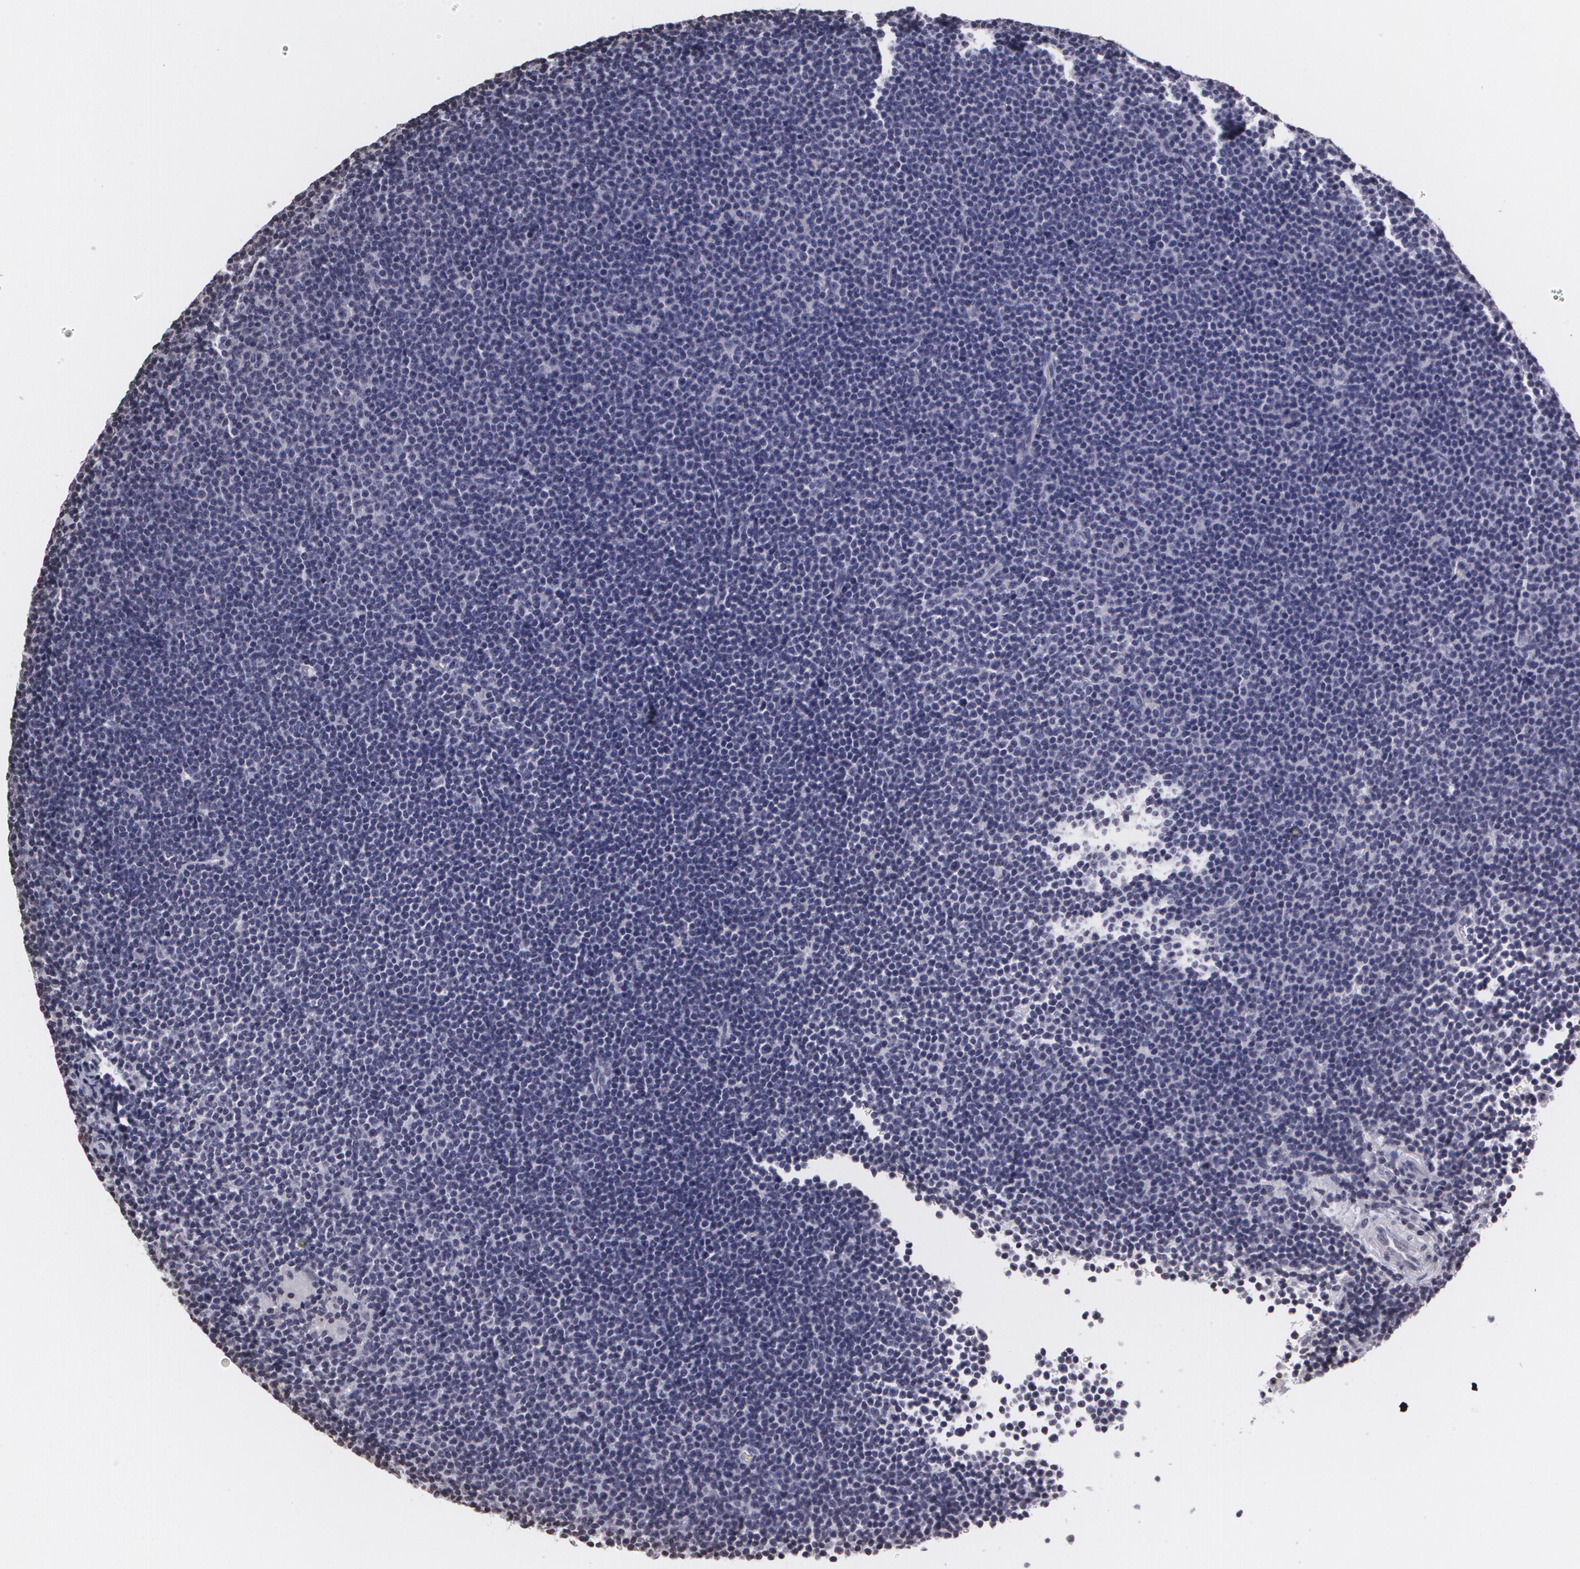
{"staining": {"intensity": "negative", "quantity": "none", "location": "none"}, "tissue": "lymphoma", "cell_type": "Tumor cells", "image_type": "cancer", "snomed": [{"axis": "morphology", "description": "Malignant lymphoma, non-Hodgkin's type, Low grade"}, {"axis": "topography", "description": "Lymph node"}], "caption": "Immunohistochemistry (IHC) micrograph of lymphoma stained for a protein (brown), which reveals no staining in tumor cells.", "gene": "MUC1", "patient": {"sex": "female", "age": 69}}